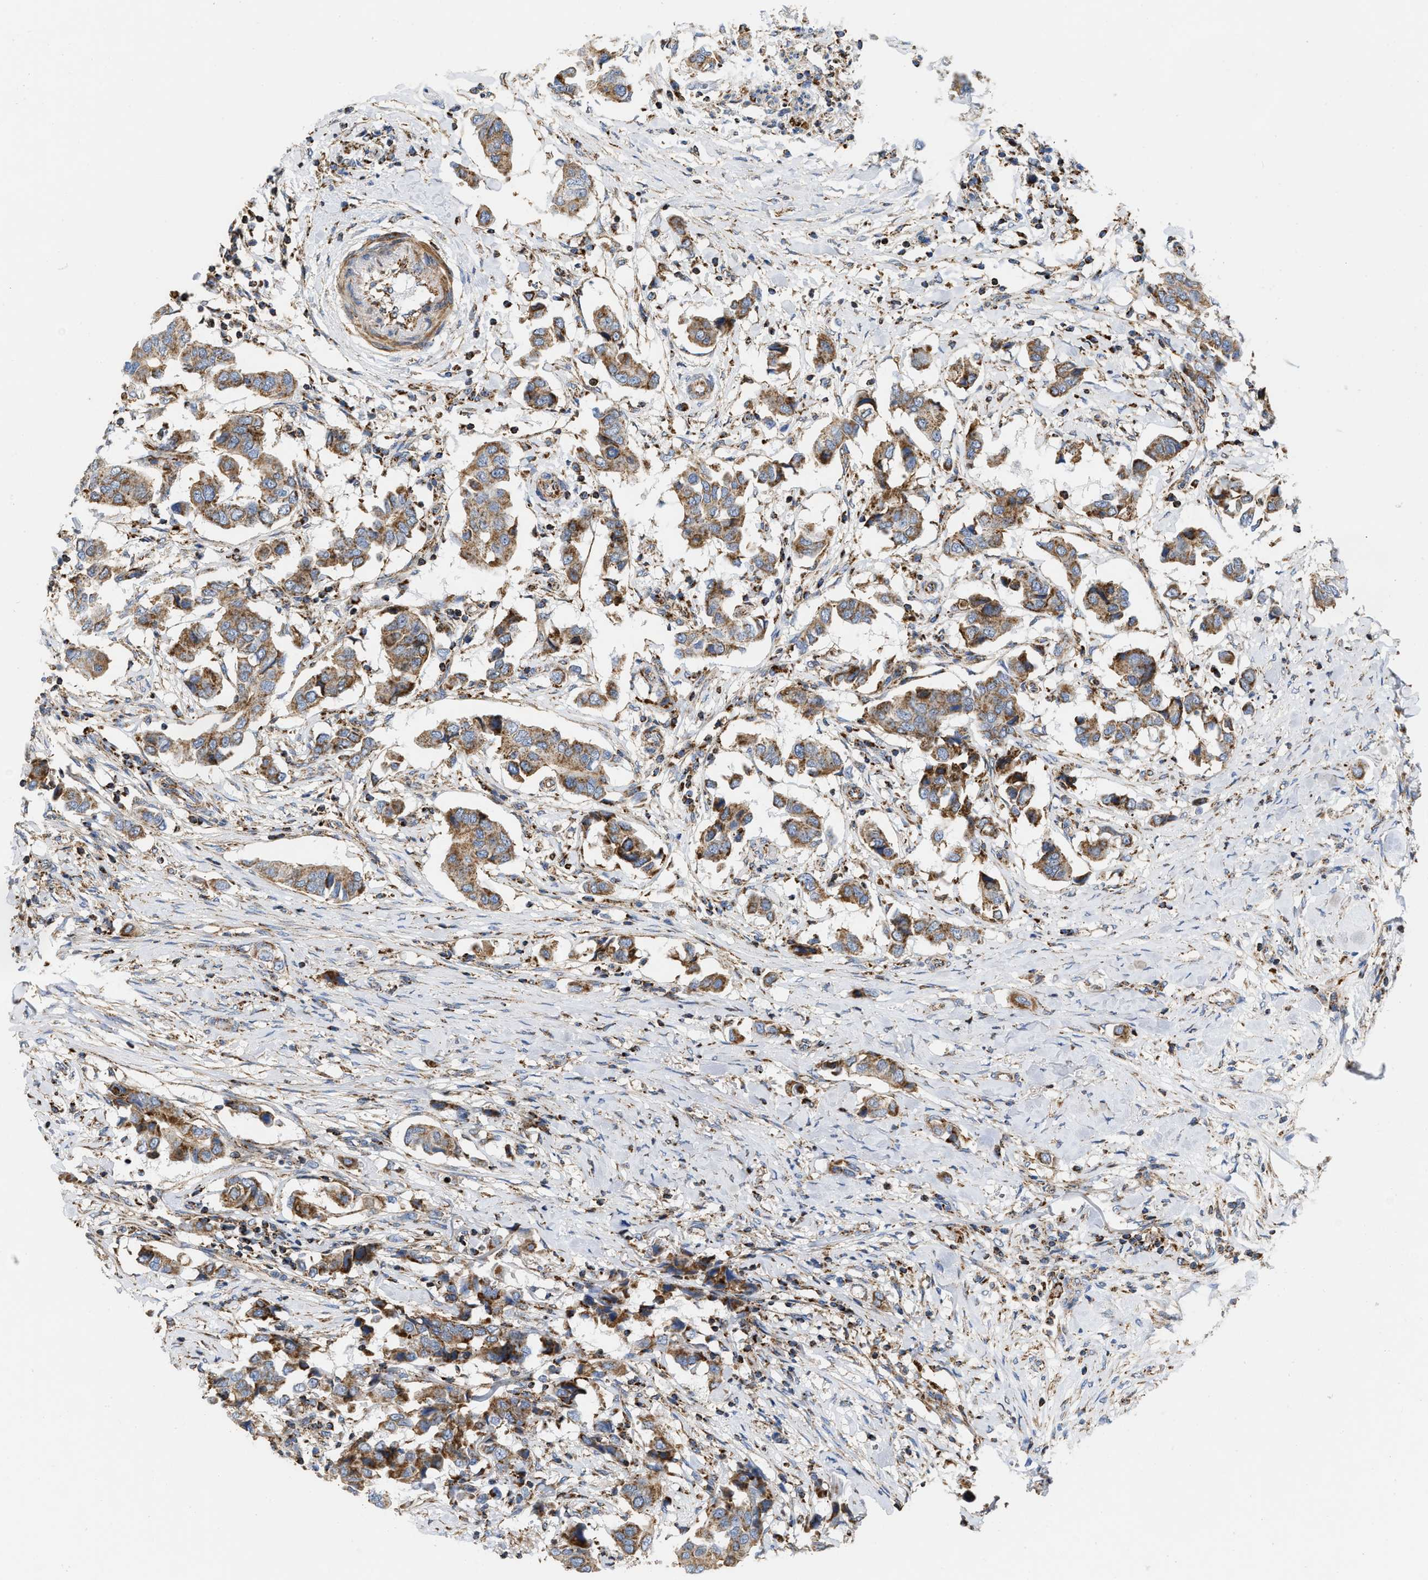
{"staining": {"intensity": "strong", "quantity": ">75%", "location": "cytoplasmic/membranous"}, "tissue": "breast cancer", "cell_type": "Tumor cells", "image_type": "cancer", "snomed": [{"axis": "morphology", "description": "Duct carcinoma"}, {"axis": "topography", "description": "Breast"}], "caption": "Immunohistochemical staining of breast cancer (invasive ductal carcinoma) displays strong cytoplasmic/membranous protein staining in approximately >75% of tumor cells.", "gene": "GRB10", "patient": {"sex": "female", "age": 80}}